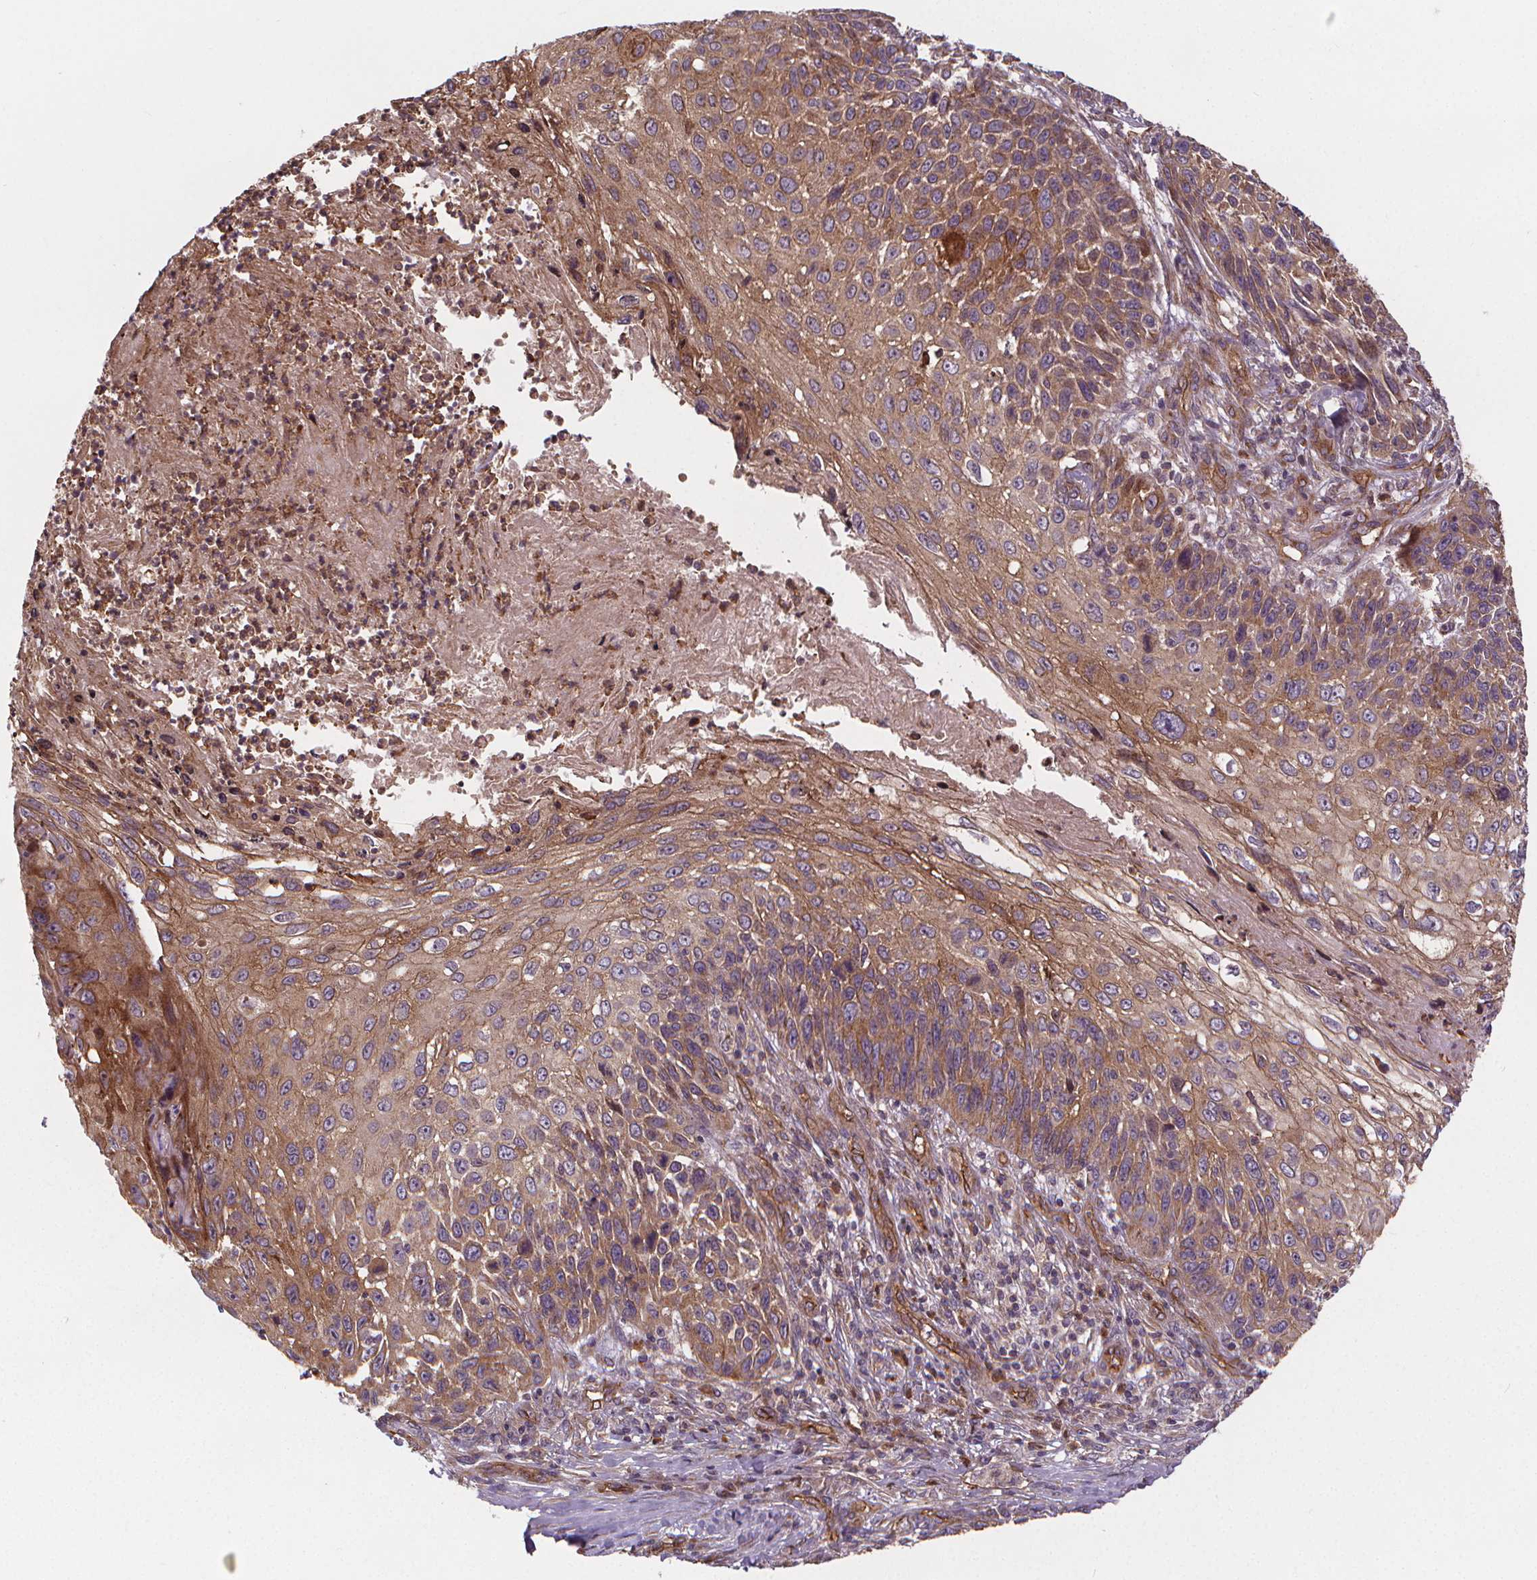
{"staining": {"intensity": "moderate", "quantity": ">75%", "location": "cytoplasmic/membranous"}, "tissue": "skin cancer", "cell_type": "Tumor cells", "image_type": "cancer", "snomed": [{"axis": "morphology", "description": "Squamous cell carcinoma, NOS"}, {"axis": "topography", "description": "Skin"}], "caption": "An immunohistochemistry (IHC) histopathology image of neoplastic tissue is shown. Protein staining in brown highlights moderate cytoplasmic/membranous positivity in skin cancer within tumor cells.", "gene": "CLINT1", "patient": {"sex": "male", "age": 92}}